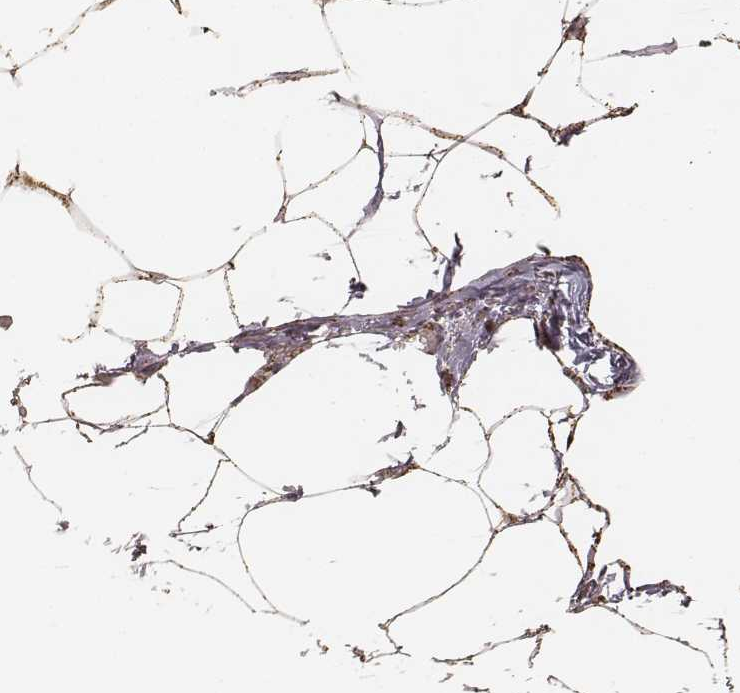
{"staining": {"intensity": "strong", "quantity": ">75%", "location": "cytoplasmic/membranous"}, "tissue": "adipose tissue", "cell_type": "Adipocytes", "image_type": "normal", "snomed": [{"axis": "morphology", "description": "Normal tissue, NOS"}, {"axis": "topography", "description": "Adipose tissue"}], "caption": "Immunohistochemistry image of unremarkable human adipose tissue stained for a protein (brown), which exhibits high levels of strong cytoplasmic/membranous staining in about >75% of adipocytes.", "gene": "CS", "patient": {"sex": "male", "age": 57}}